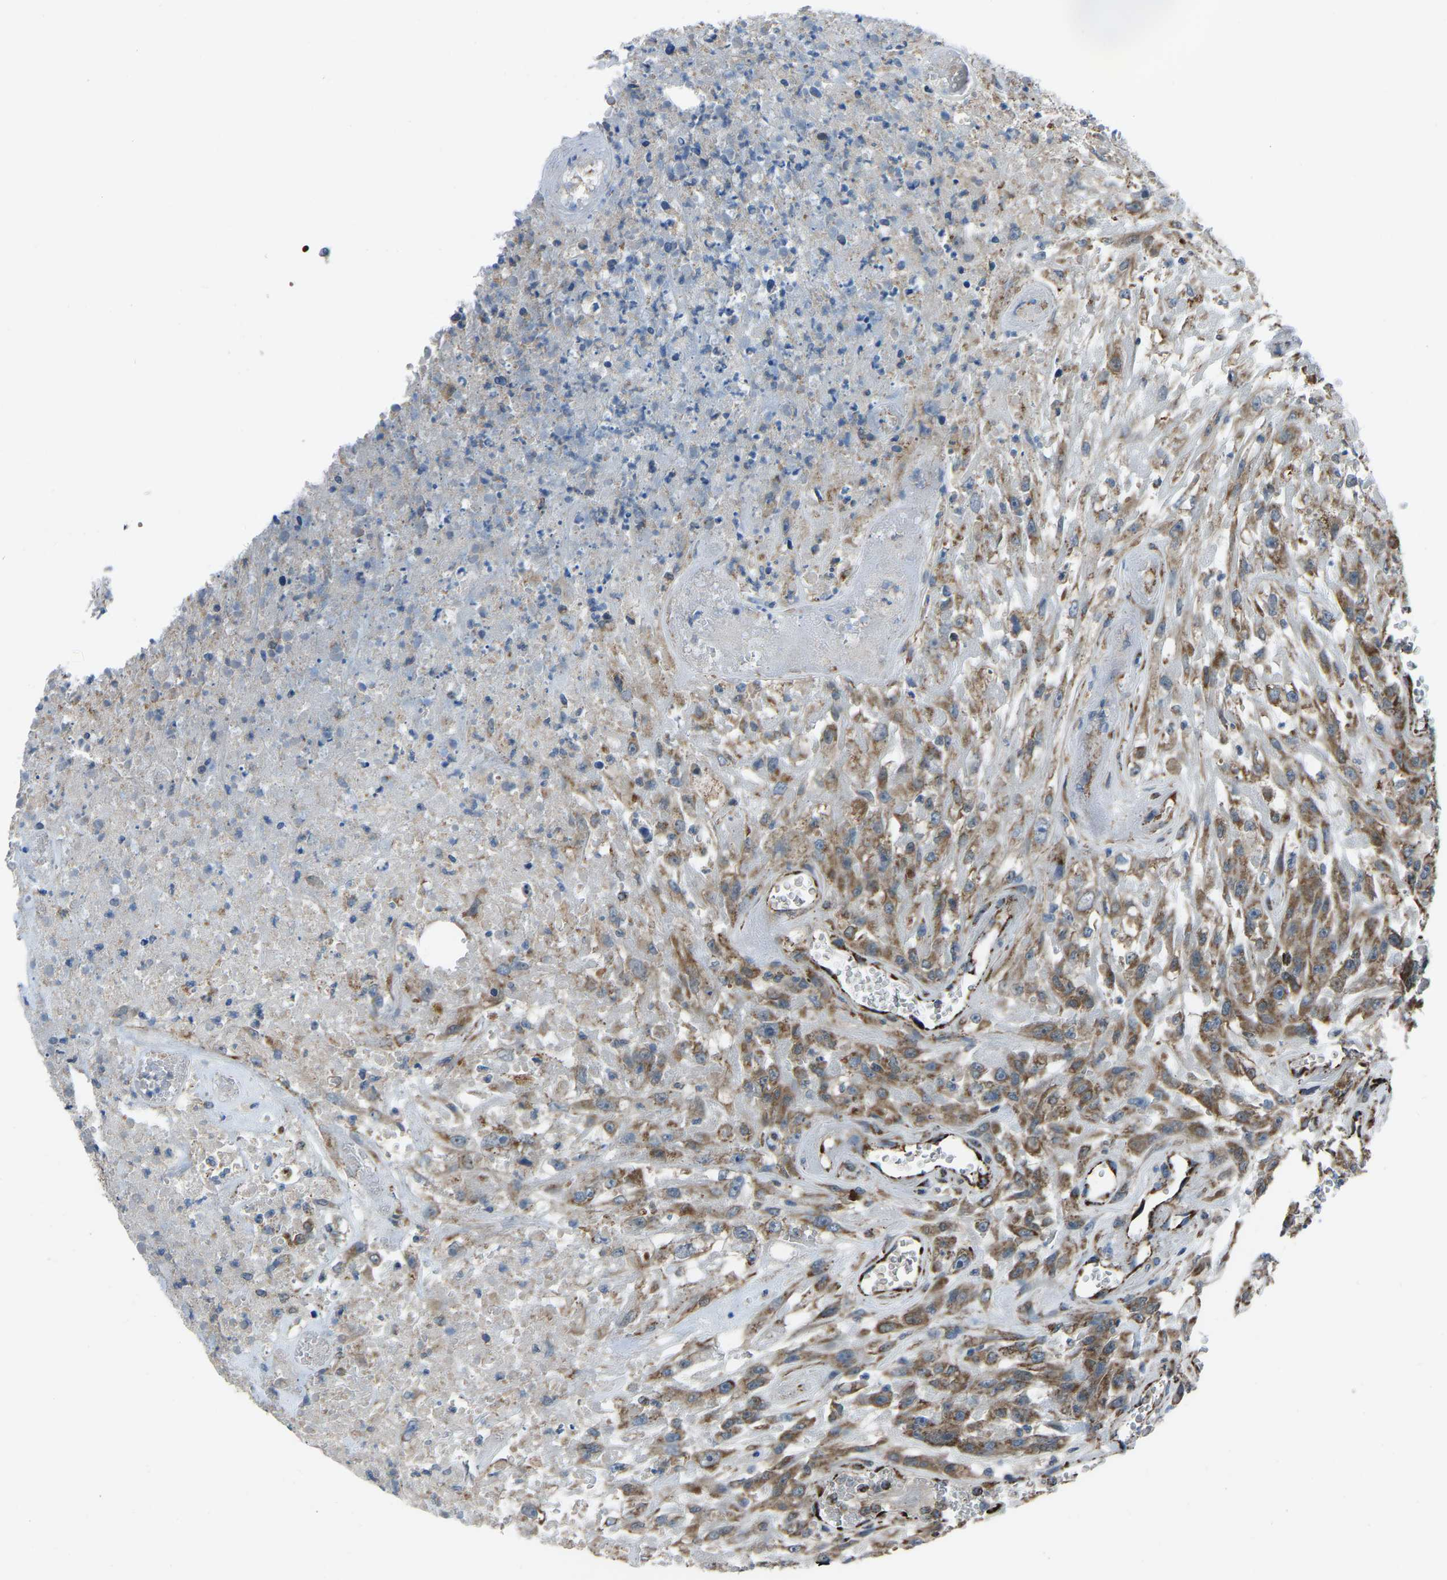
{"staining": {"intensity": "moderate", "quantity": ">75%", "location": "cytoplasmic/membranous"}, "tissue": "urothelial cancer", "cell_type": "Tumor cells", "image_type": "cancer", "snomed": [{"axis": "morphology", "description": "Urothelial carcinoma, High grade"}, {"axis": "topography", "description": "Urinary bladder"}], "caption": "There is medium levels of moderate cytoplasmic/membranous positivity in tumor cells of high-grade urothelial carcinoma, as demonstrated by immunohistochemical staining (brown color).", "gene": "AKR1A1", "patient": {"sex": "male", "age": 46}}